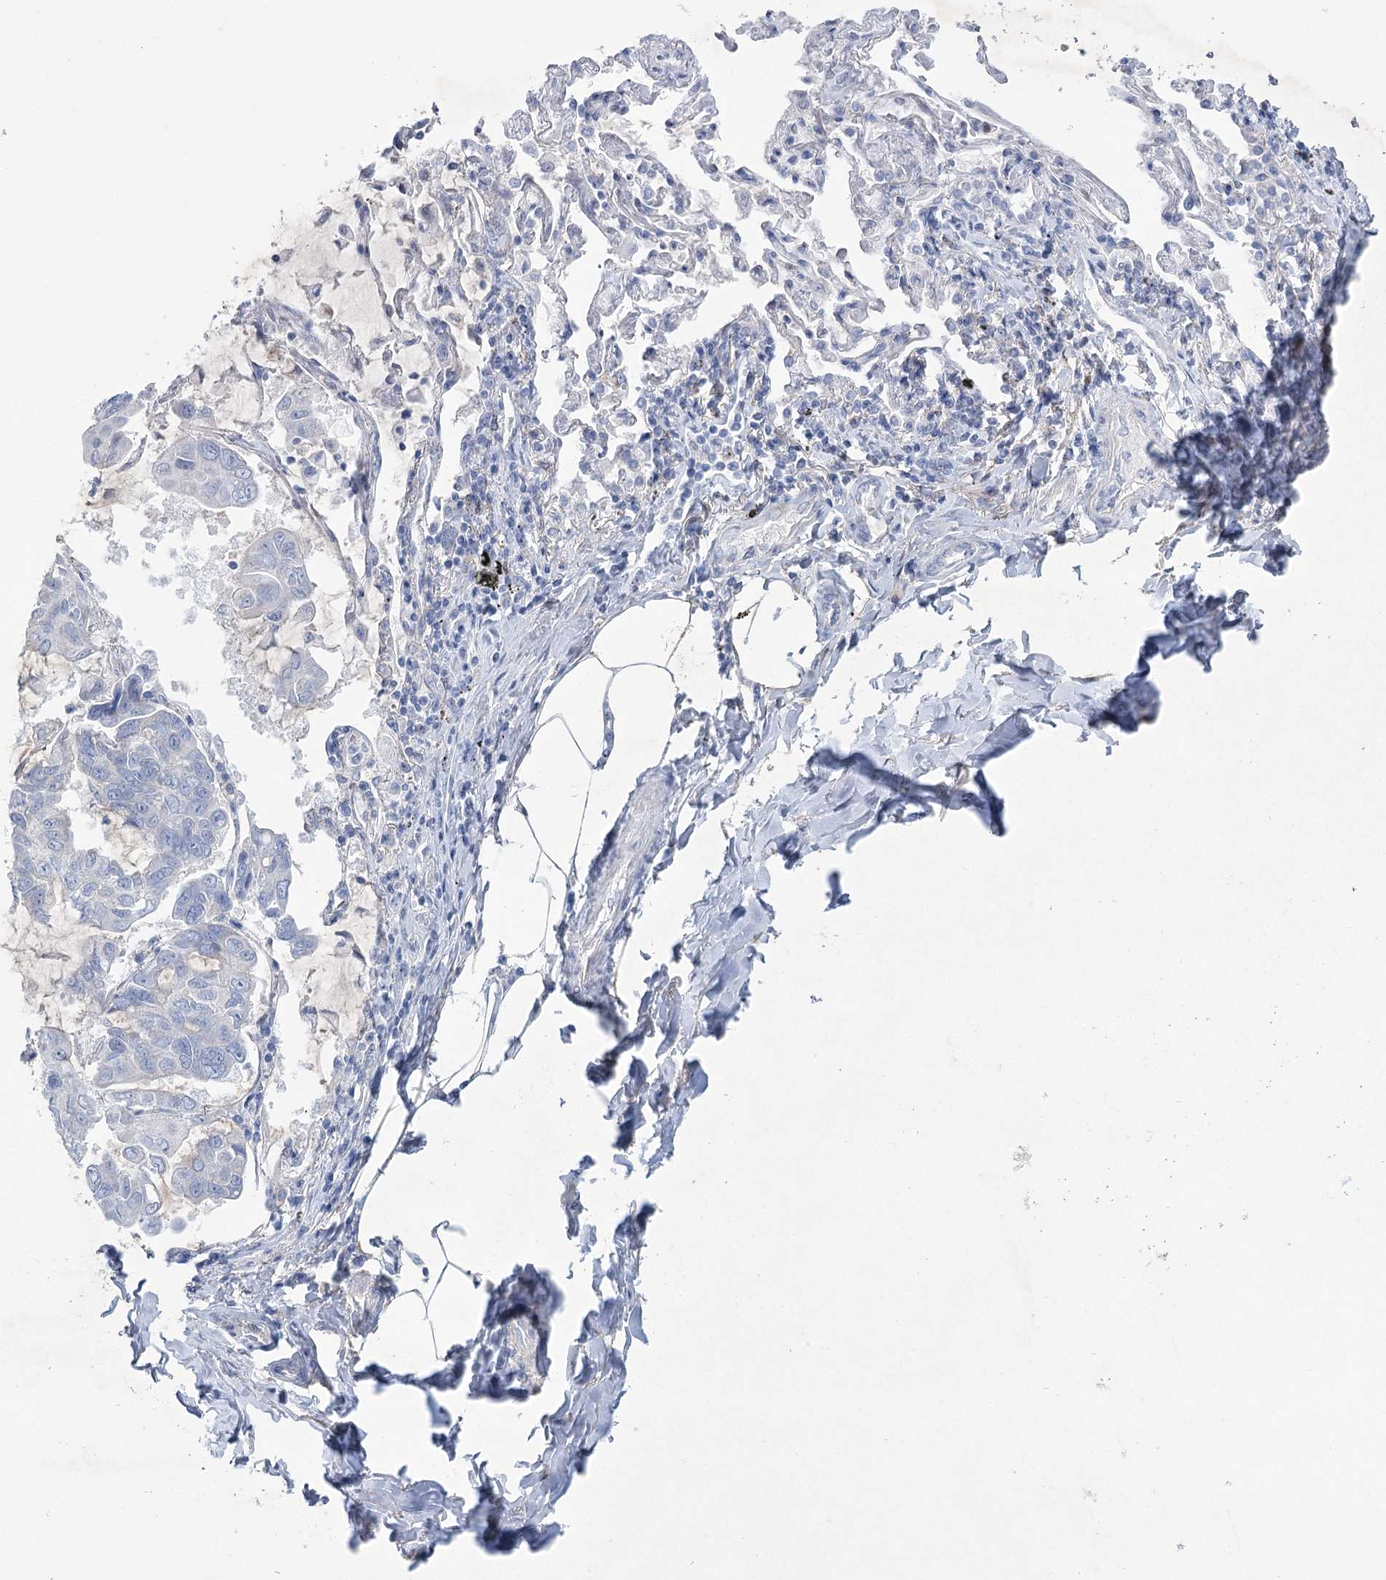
{"staining": {"intensity": "negative", "quantity": "none", "location": "none"}, "tissue": "lung cancer", "cell_type": "Tumor cells", "image_type": "cancer", "snomed": [{"axis": "morphology", "description": "Adenocarcinoma, NOS"}, {"axis": "topography", "description": "Lung"}], "caption": "Human lung cancer stained for a protein using IHC displays no expression in tumor cells.", "gene": "CCDC88A", "patient": {"sex": "male", "age": 64}}